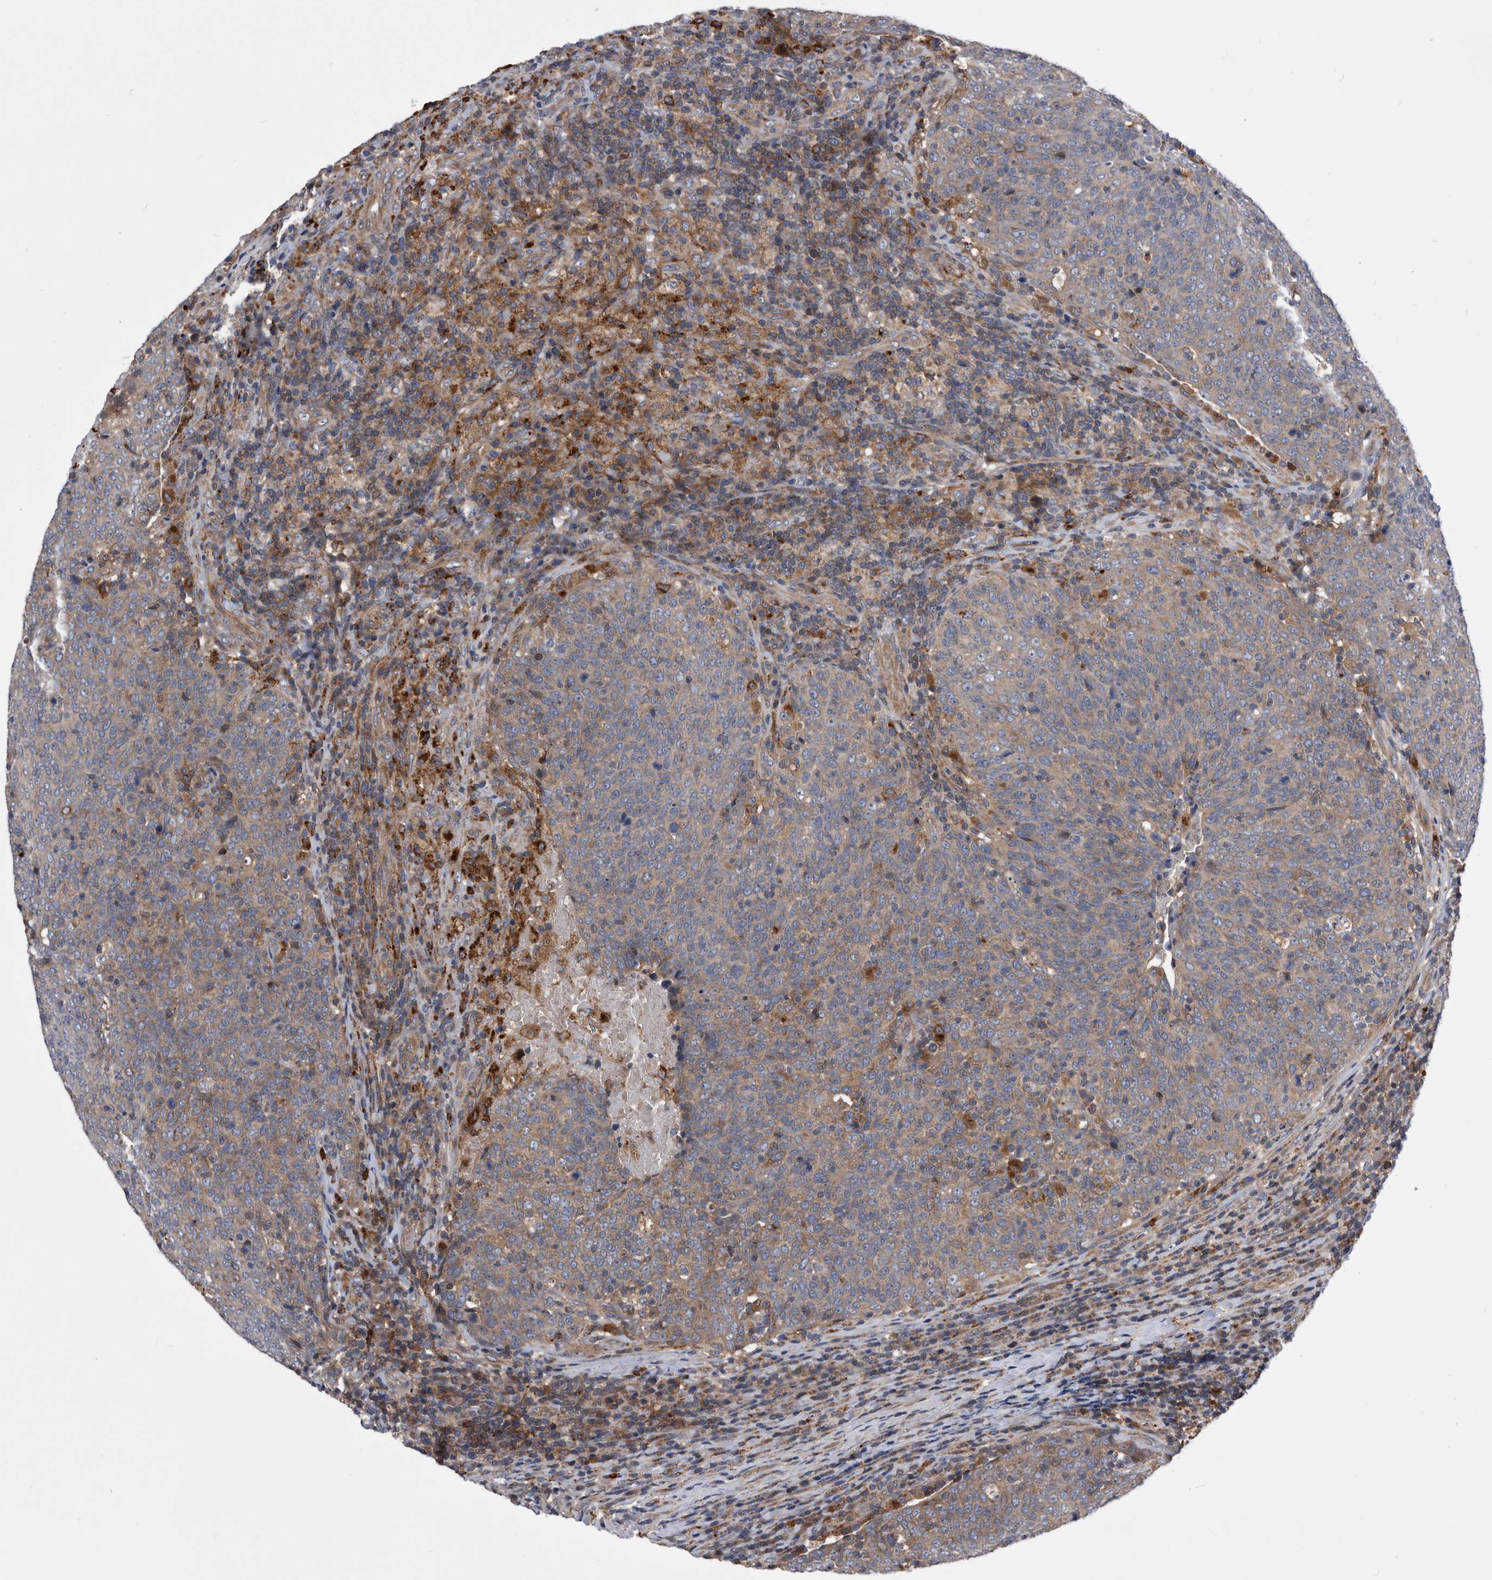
{"staining": {"intensity": "moderate", "quantity": "25%-75%", "location": "cytoplasmic/membranous"}, "tissue": "head and neck cancer", "cell_type": "Tumor cells", "image_type": "cancer", "snomed": [{"axis": "morphology", "description": "Squamous cell carcinoma, NOS"}, {"axis": "morphology", "description": "Squamous cell carcinoma, metastatic, NOS"}, {"axis": "topography", "description": "Lymph node"}, {"axis": "topography", "description": "Head-Neck"}], "caption": "Immunohistochemical staining of human head and neck cancer (squamous cell carcinoma) displays moderate cytoplasmic/membranous protein staining in about 25%-75% of tumor cells.", "gene": "BAIAP3", "patient": {"sex": "male", "age": 62}}